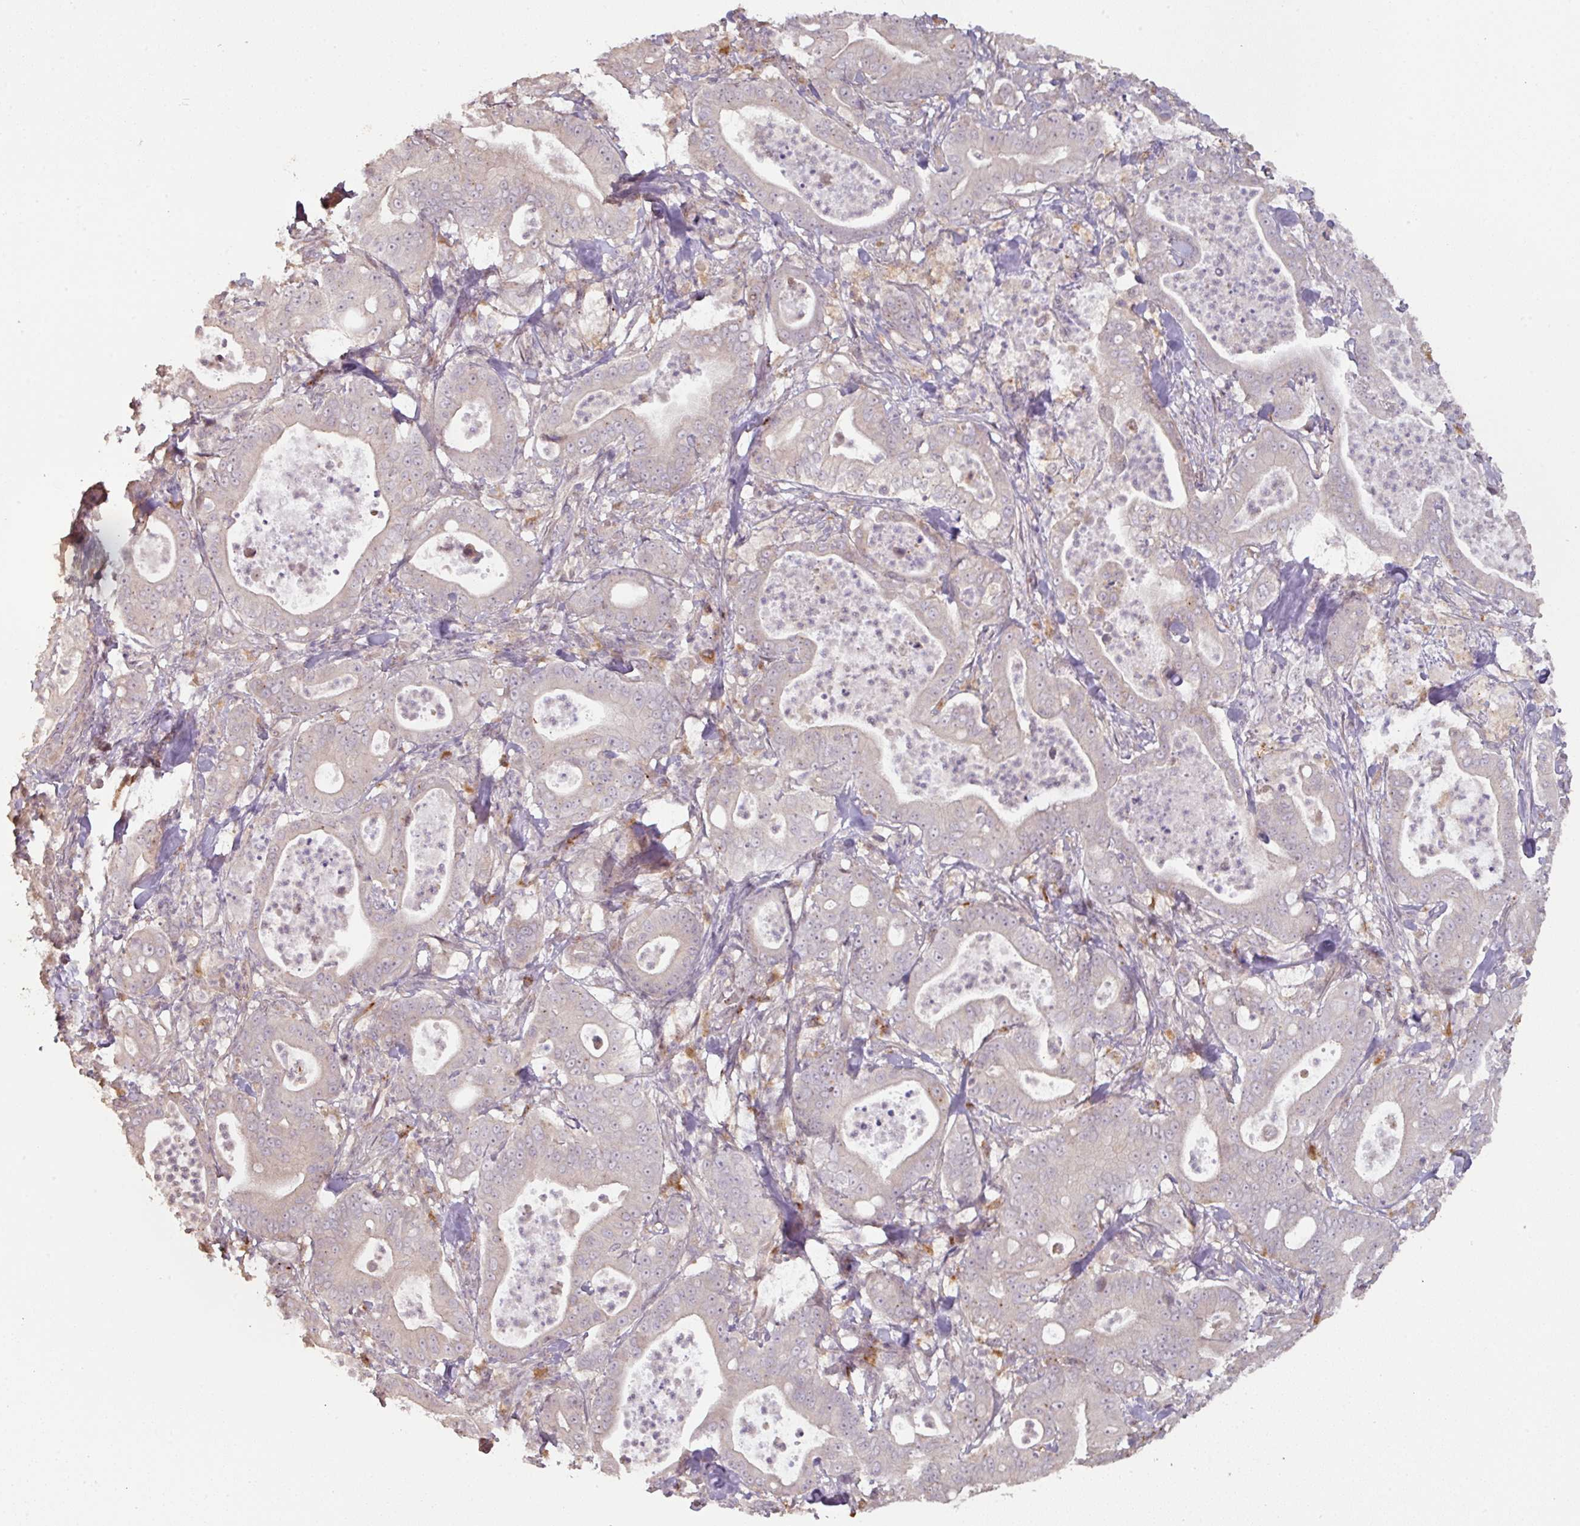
{"staining": {"intensity": "negative", "quantity": "none", "location": "none"}, "tissue": "pancreatic cancer", "cell_type": "Tumor cells", "image_type": "cancer", "snomed": [{"axis": "morphology", "description": "Adenocarcinoma, NOS"}, {"axis": "topography", "description": "Pancreas"}], "caption": "Immunohistochemistry histopathology image of neoplastic tissue: human pancreatic adenocarcinoma stained with DAB (3,3'-diaminobenzidine) shows no significant protein staining in tumor cells.", "gene": "CXCR5", "patient": {"sex": "male", "age": 71}}